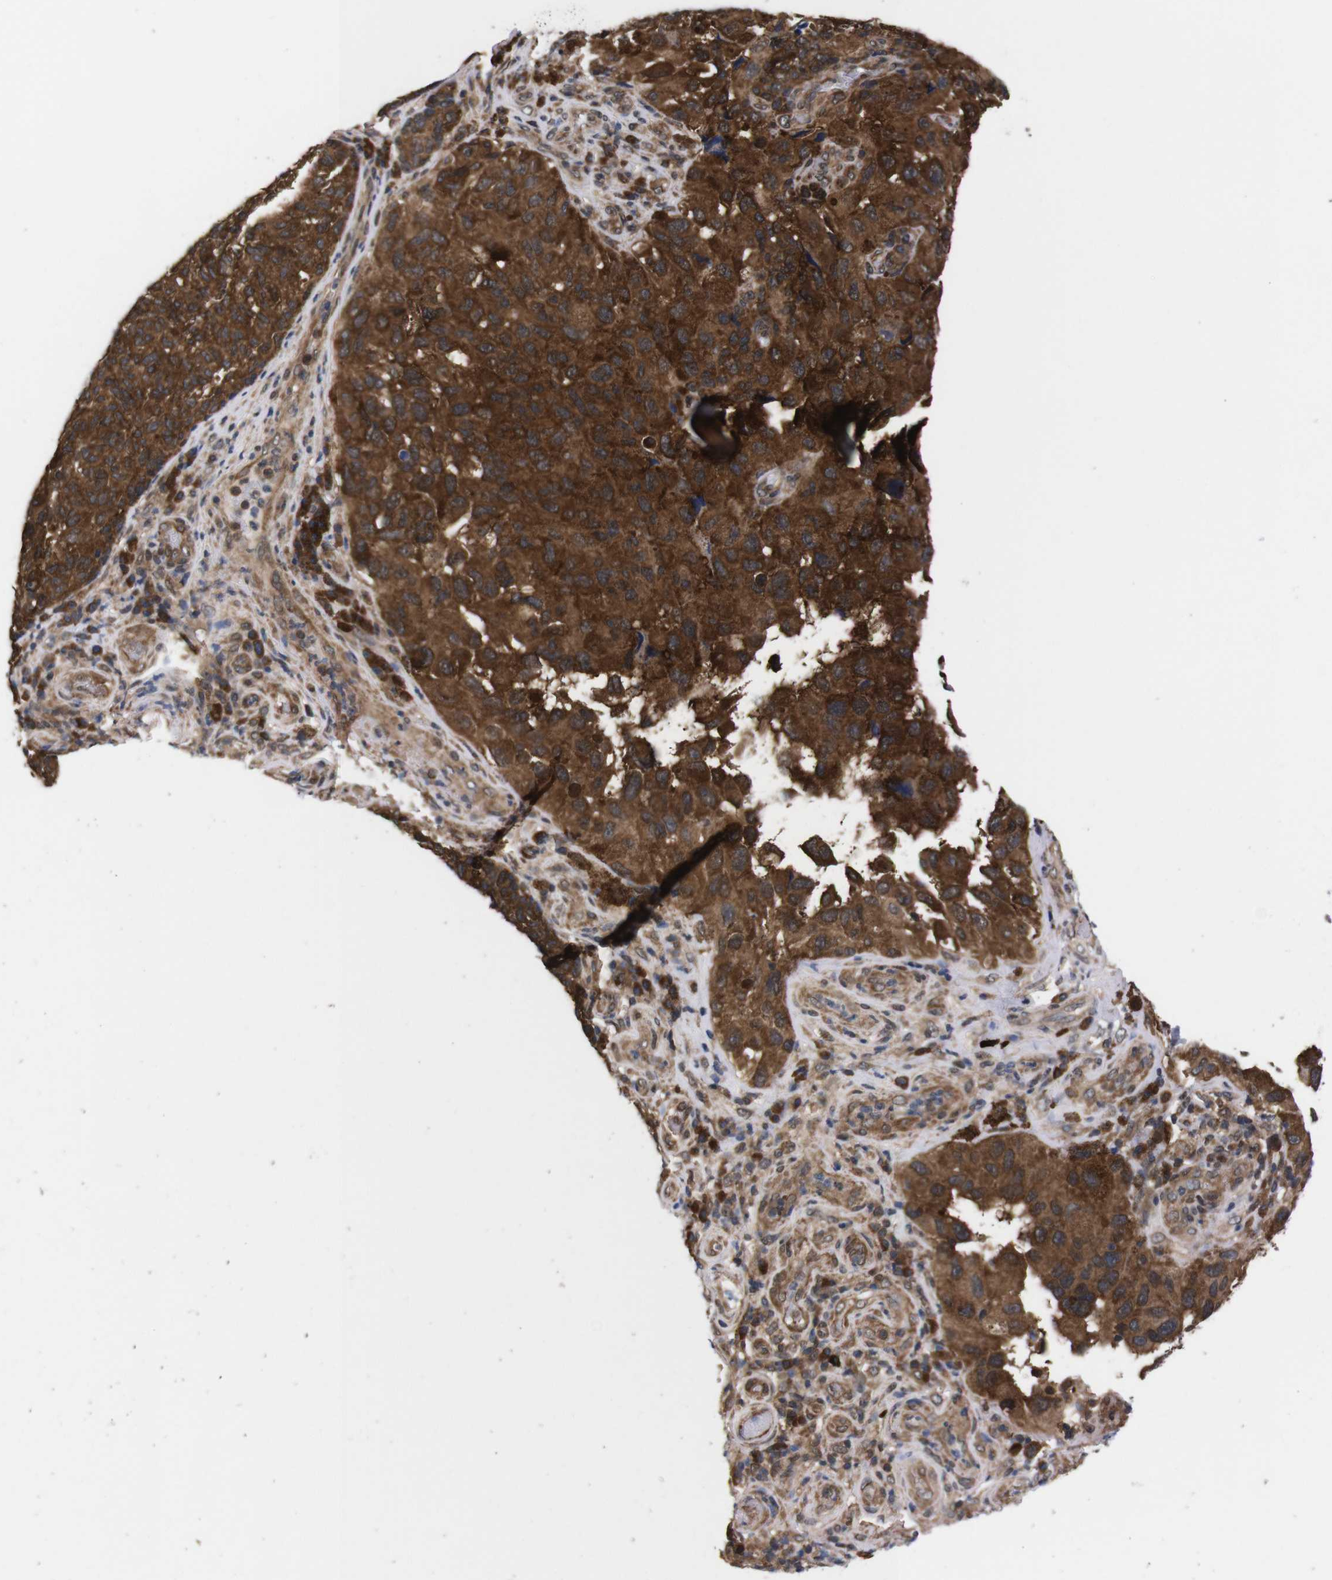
{"staining": {"intensity": "strong", "quantity": ">75%", "location": "cytoplasmic/membranous"}, "tissue": "melanoma", "cell_type": "Tumor cells", "image_type": "cancer", "snomed": [{"axis": "morphology", "description": "Malignant melanoma, NOS"}, {"axis": "topography", "description": "Skin"}], "caption": "Immunohistochemical staining of malignant melanoma demonstrates high levels of strong cytoplasmic/membranous expression in approximately >75% of tumor cells. The protein of interest is stained brown, and the nuclei are stained in blue (DAB IHC with brightfield microscopy, high magnification).", "gene": "UBQLN2", "patient": {"sex": "female", "age": 73}}